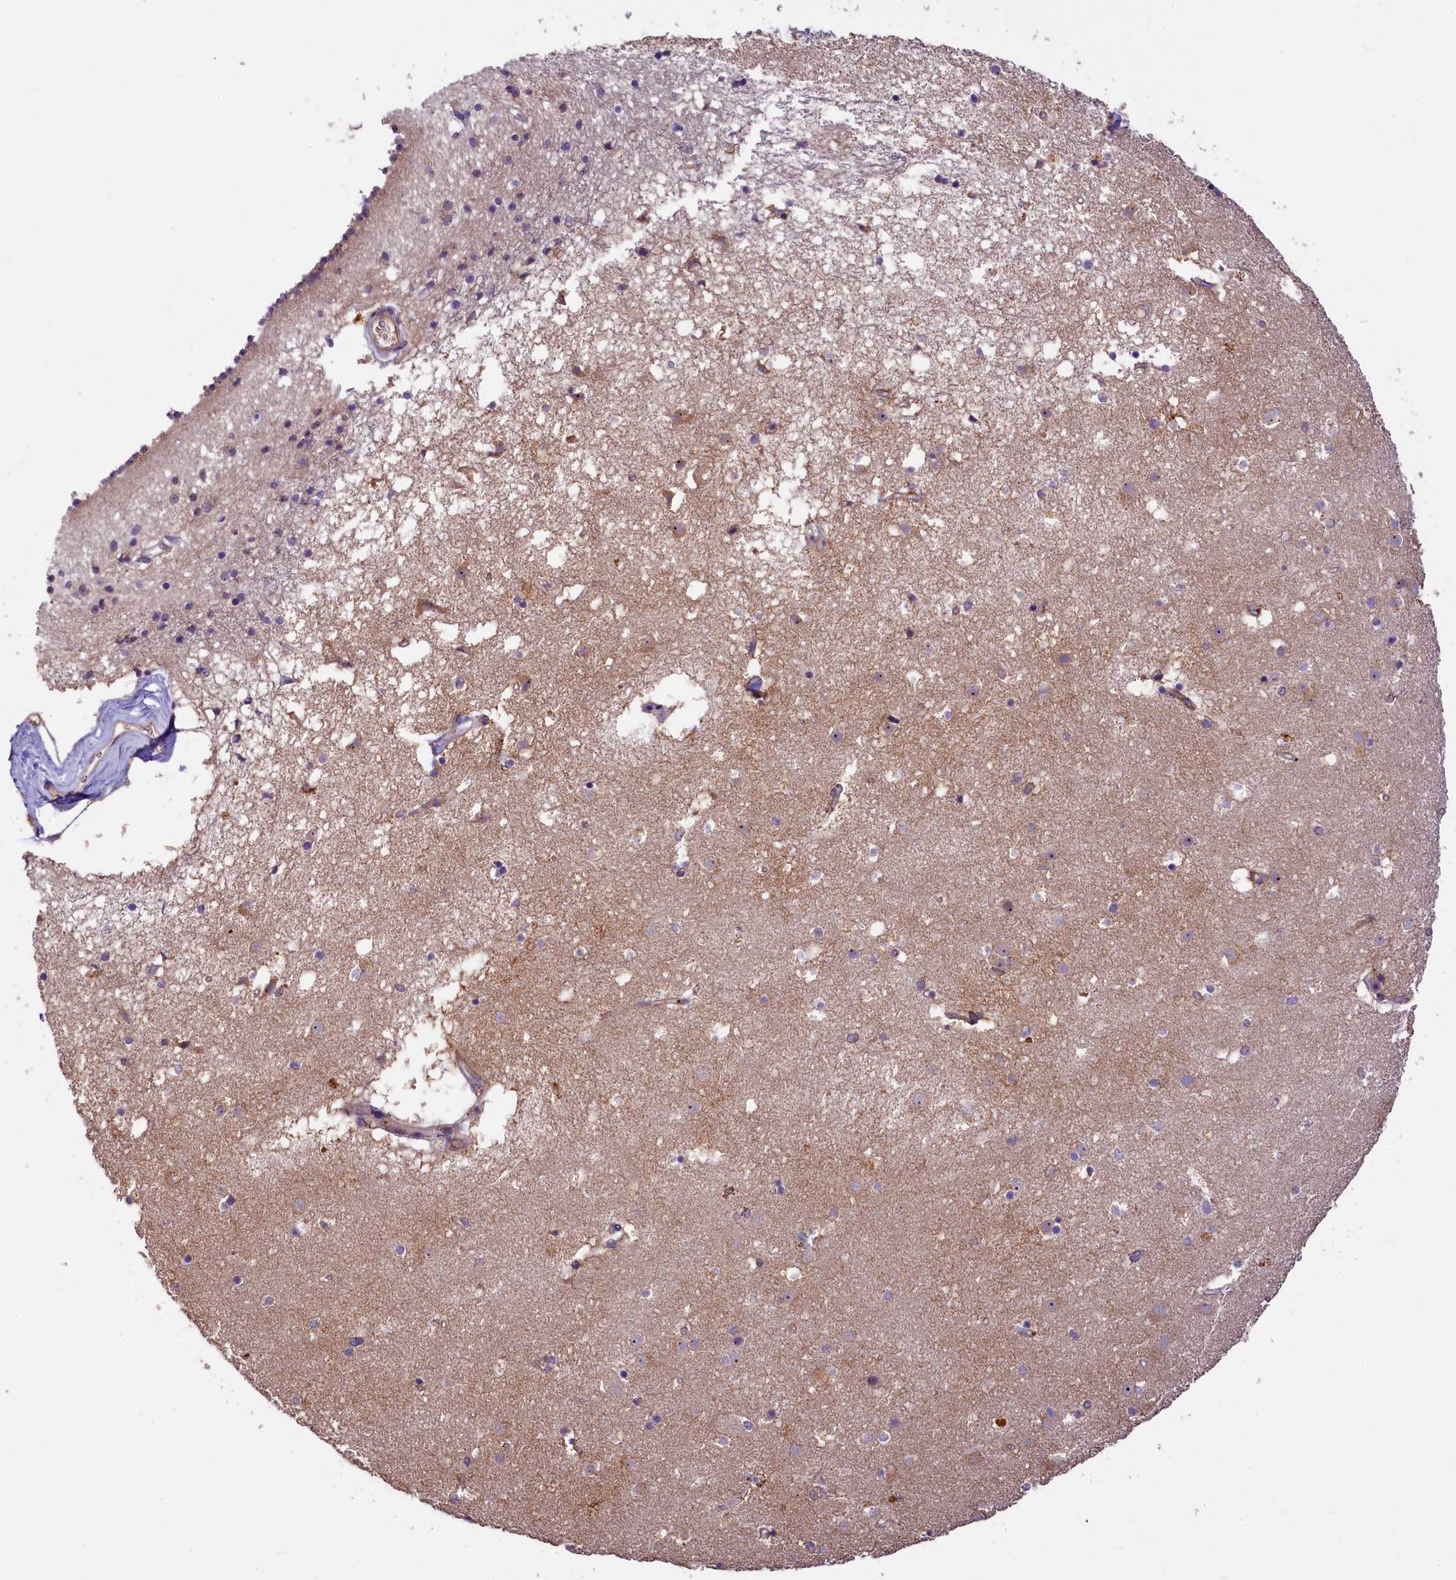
{"staining": {"intensity": "negative", "quantity": "none", "location": "none"}, "tissue": "caudate", "cell_type": "Glial cells", "image_type": "normal", "snomed": [{"axis": "morphology", "description": "Normal tissue, NOS"}, {"axis": "topography", "description": "Lateral ventricle wall"}], "caption": "The photomicrograph exhibits no significant staining in glial cells of caudate.", "gene": "UBXN6", "patient": {"sex": "male", "age": 70}}